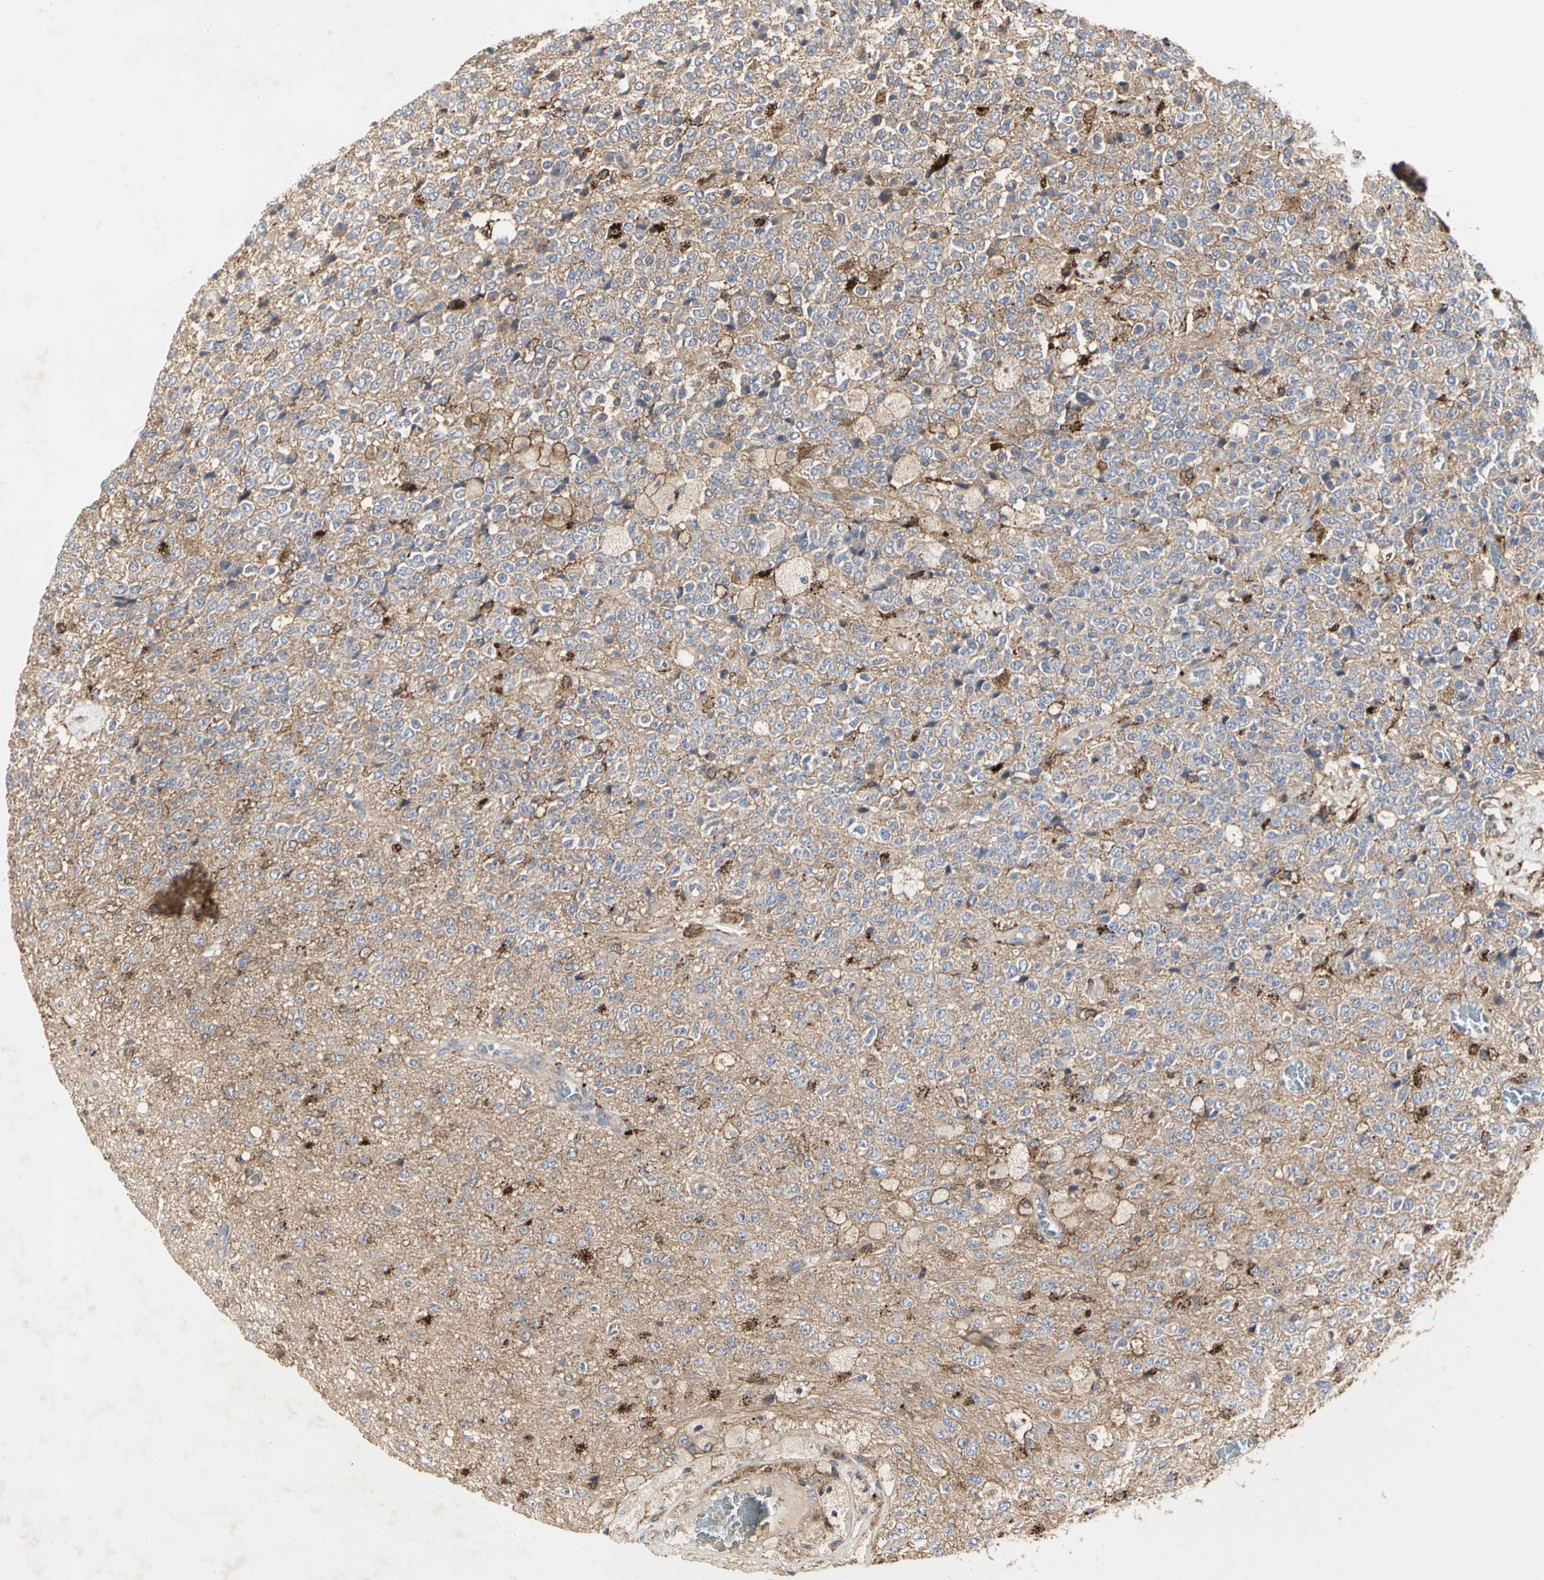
{"staining": {"intensity": "negative", "quantity": "none", "location": "none"}, "tissue": "glioma", "cell_type": "Tumor cells", "image_type": "cancer", "snomed": [{"axis": "morphology", "description": "Glioma, malignant, High grade"}, {"axis": "topography", "description": "pancreas cauda"}], "caption": "Histopathology image shows no significant protein staining in tumor cells of high-grade glioma (malignant).", "gene": "NAPG", "patient": {"sex": "male", "age": 60}}